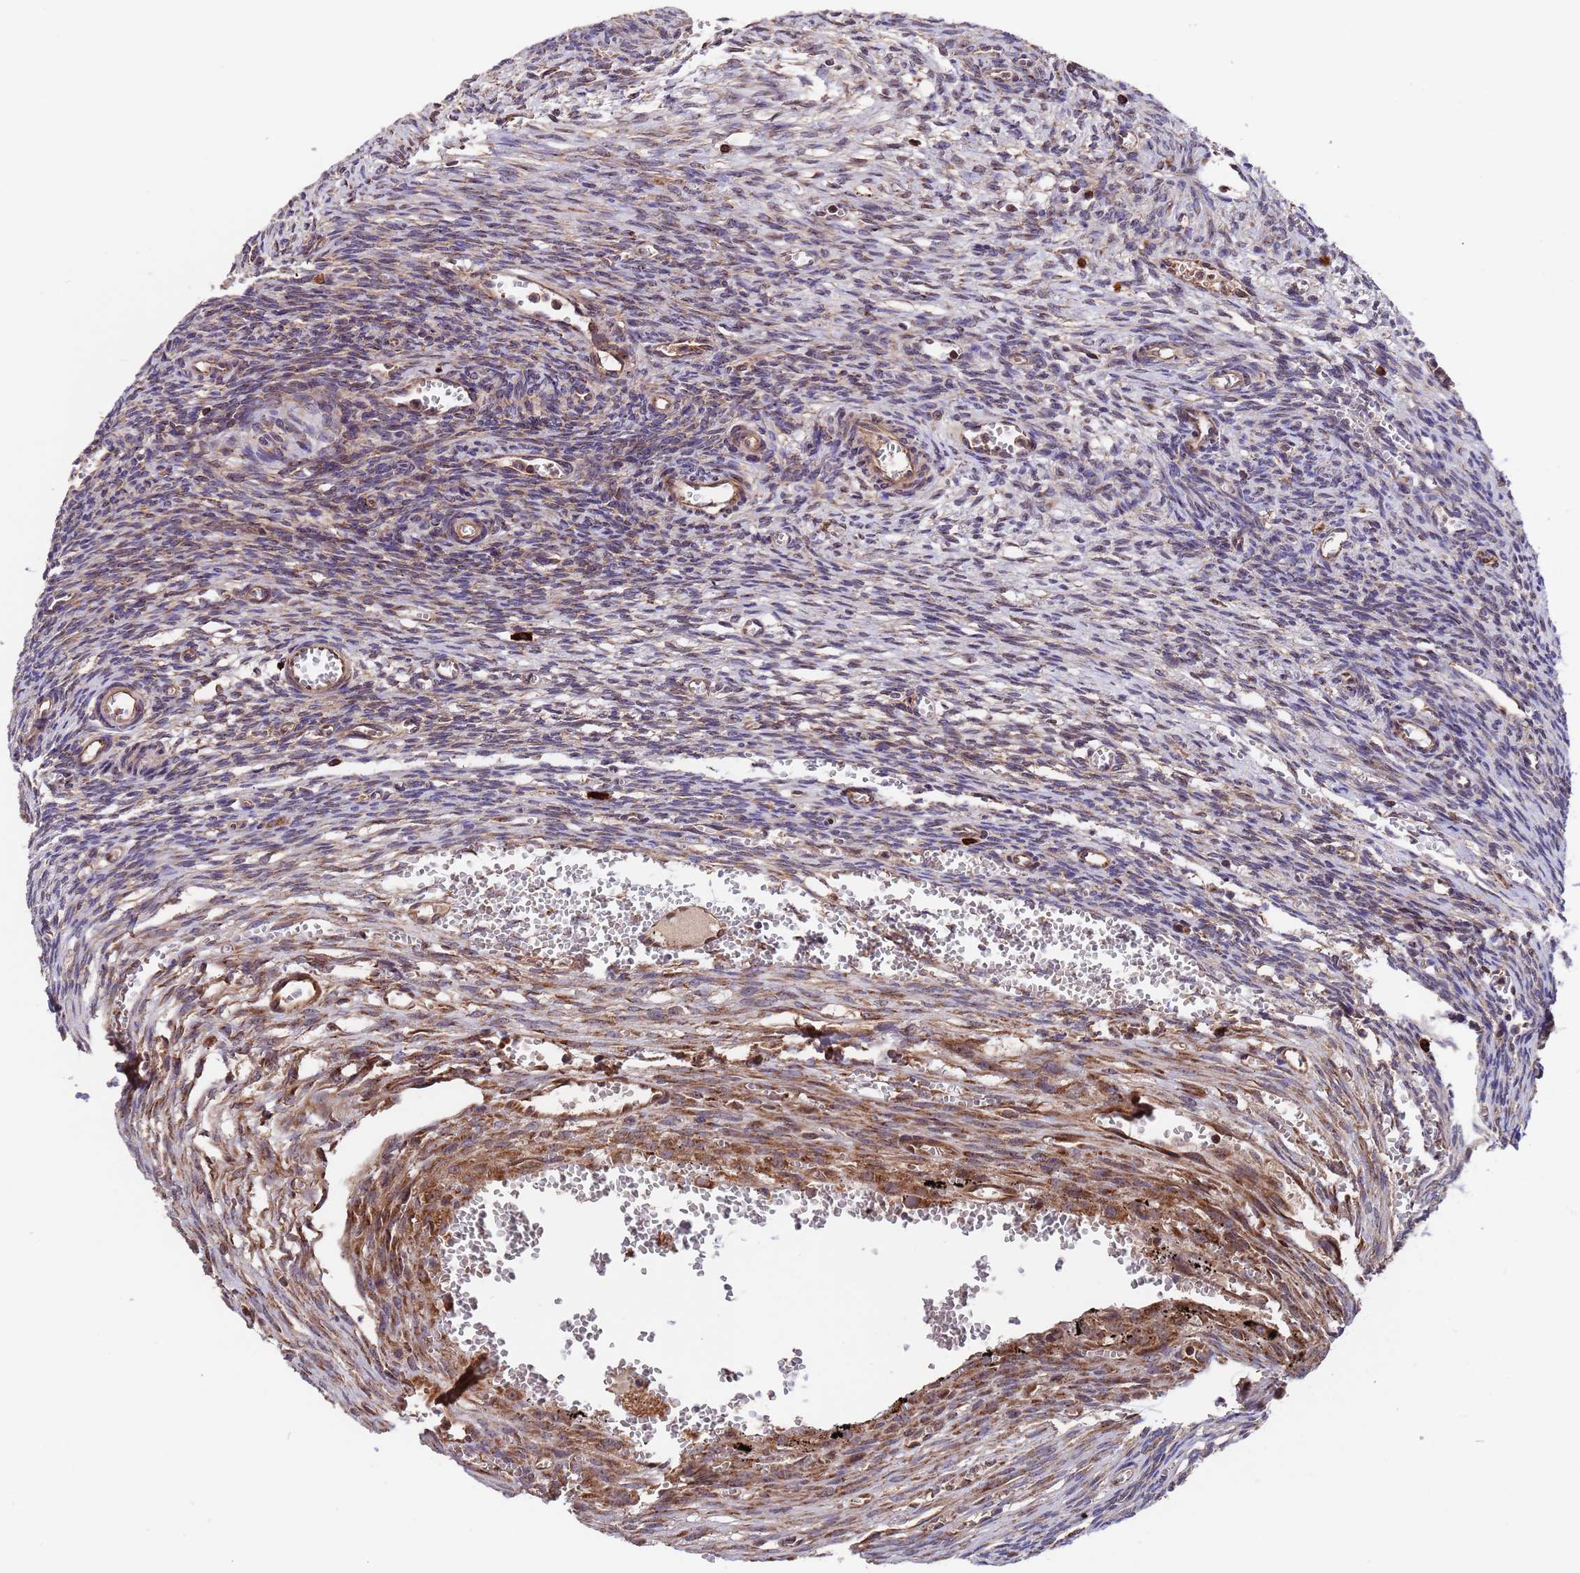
{"staining": {"intensity": "weak", "quantity": ">75%", "location": "cytoplasmic/membranous"}, "tissue": "ovary", "cell_type": "Ovarian stroma cells", "image_type": "normal", "snomed": [{"axis": "morphology", "description": "Normal tissue, NOS"}, {"axis": "topography", "description": "Ovary"}], "caption": "Immunohistochemical staining of benign ovary displays low levels of weak cytoplasmic/membranous expression in approximately >75% of ovarian stroma cells. (IHC, brightfield microscopy, high magnification).", "gene": "TSR3", "patient": {"sex": "female", "age": 39}}